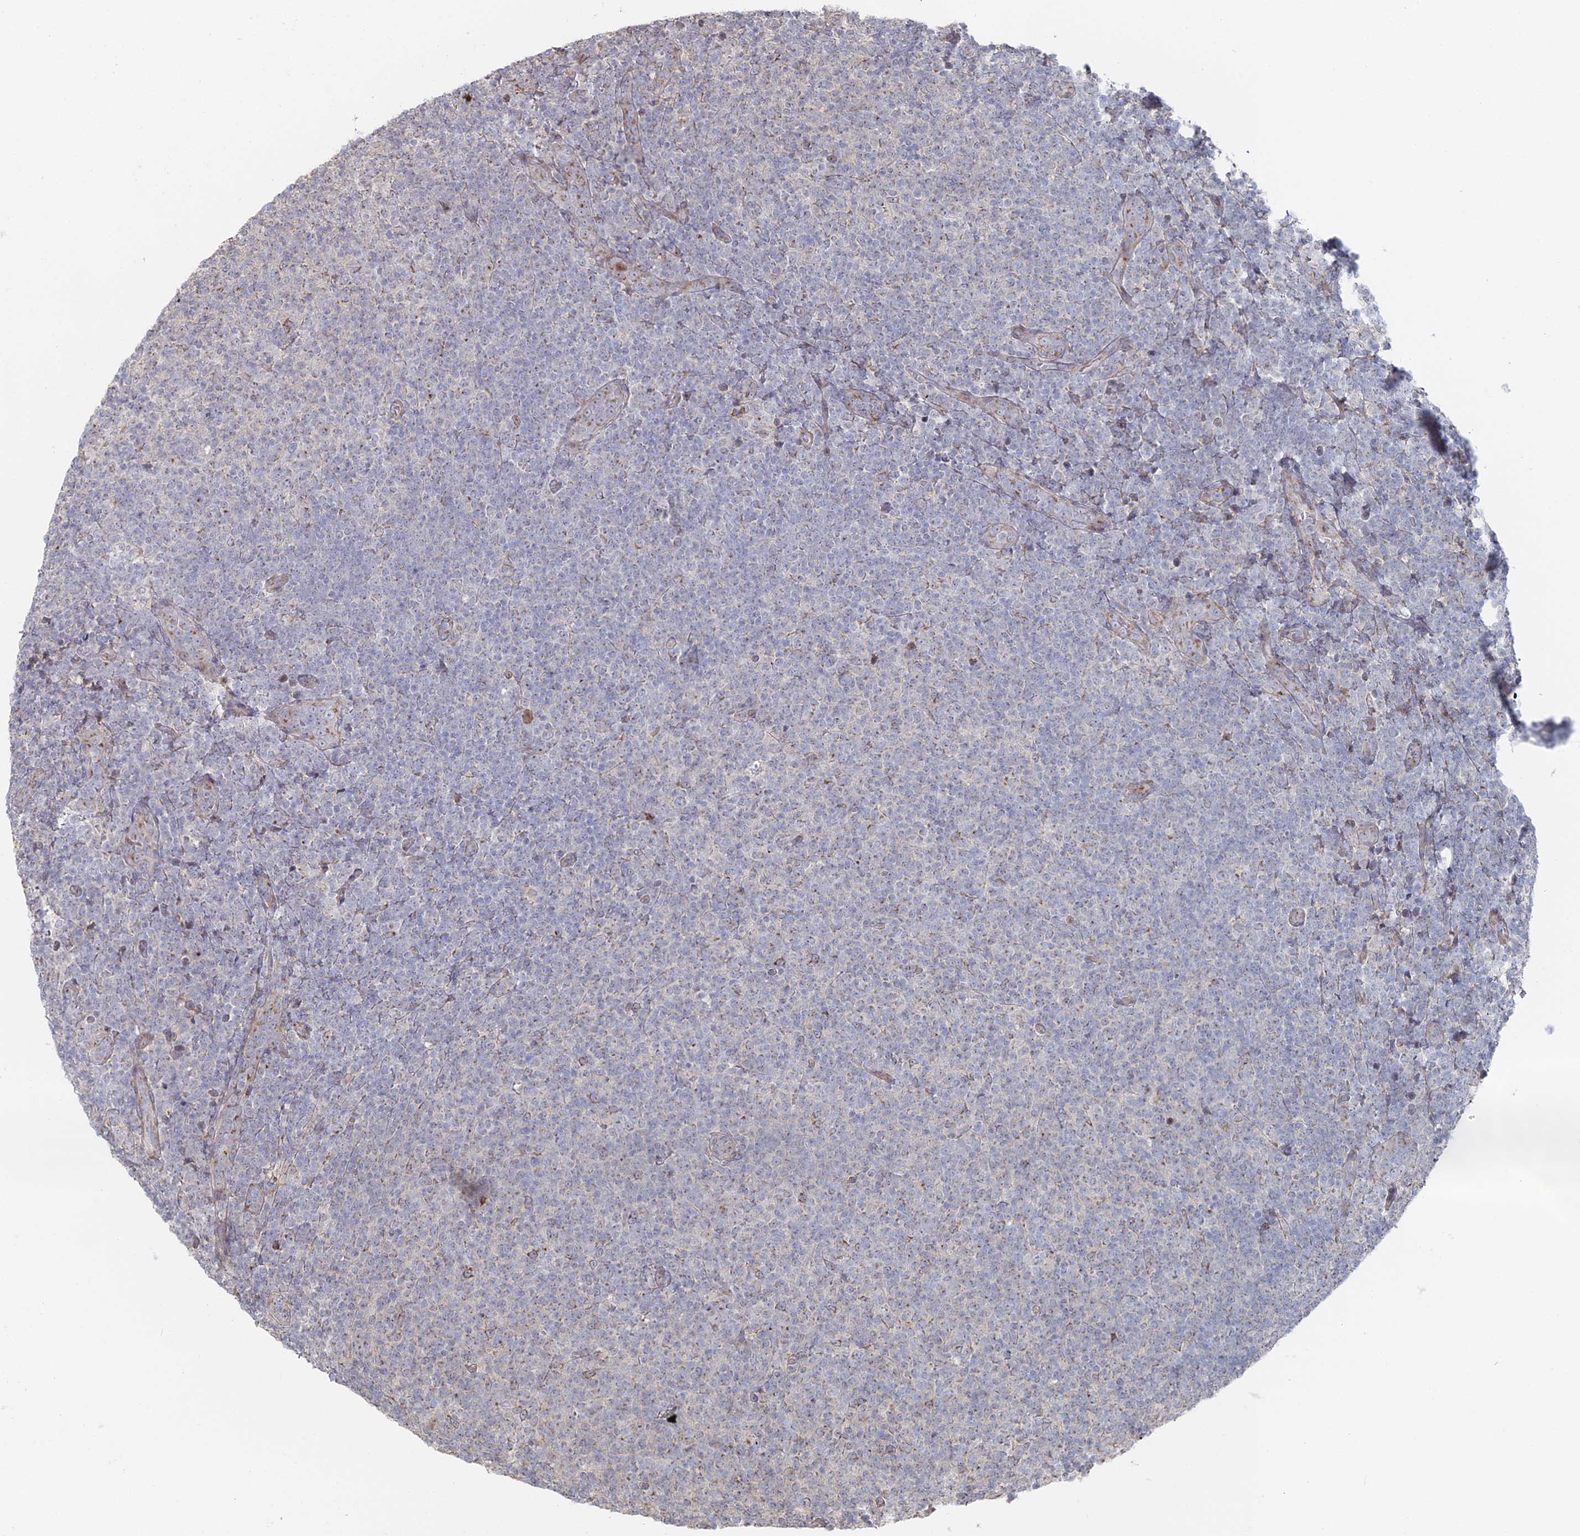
{"staining": {"intensity": "weak", "quantity": "<25%", "location": "cytoplasmic/membranous"}, "tissue": "lymphoma", "cell_type": "Tumor cells", "image_type": "cancer", "snomed": [{"axis": "morphology", "description": "Malignant lymphoma, non-Hodgkin's type, Low grade"}, {"axis": "topography", "description": "Lymph node"}], "caption": "Immunohistochemical staining of human low-grade malignant lymphoma, non-Hodgkin's type displays no significant staining in tumor cells. (Immunohistochemistry (ihc), brightfield microscopy, high magnification).", "gene": "SGMS1", "patient": {"sex": "male", "age": 66}}